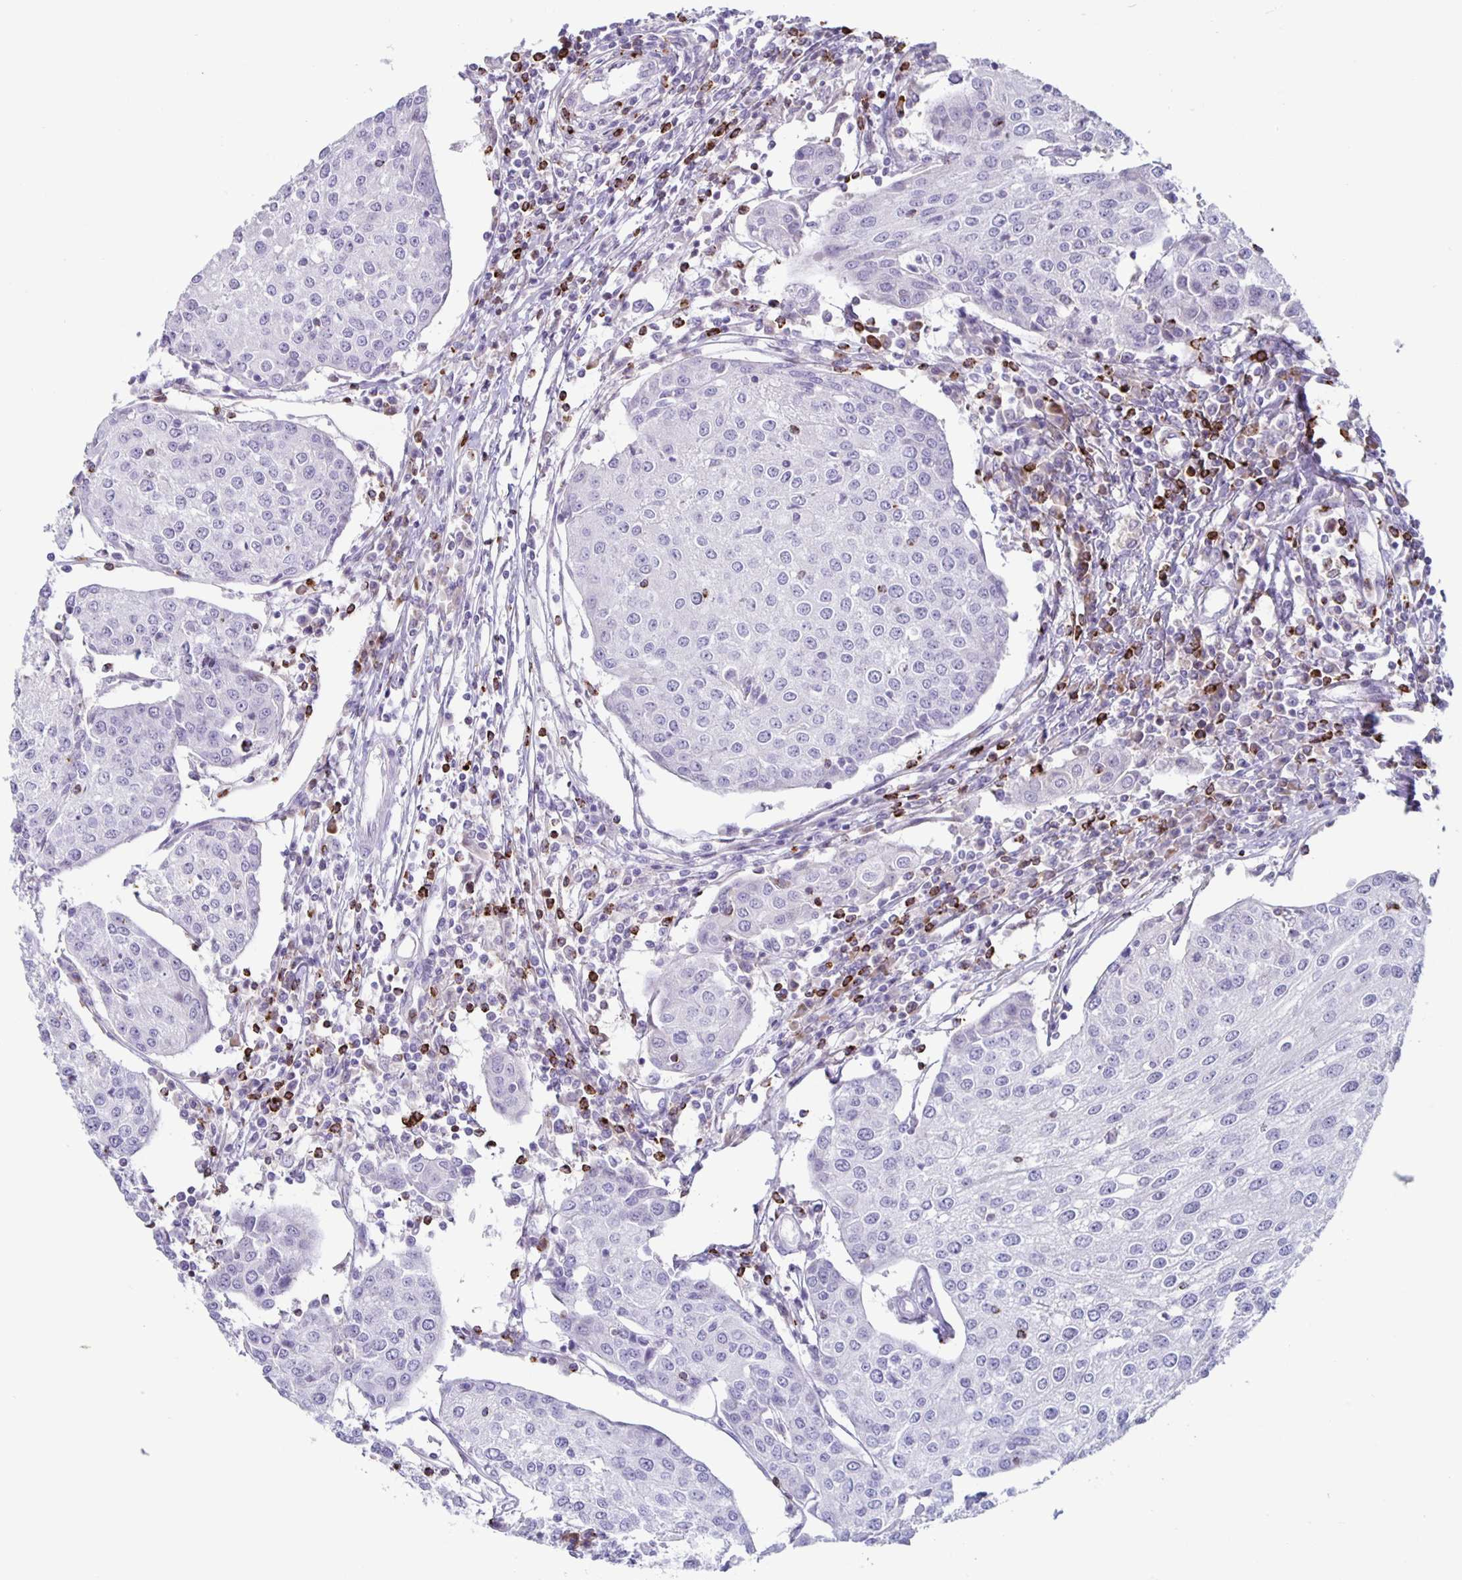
{"staining": {"intensity": "negative", "quantity": "none", "location": "none"}, "tissue": "urothelial cancer", "cell_type": "Tumor cells", "image_type": "cancer", "snomed": [{"axis": "morphology", "description": "Urothelial carcinoma, High grade"}, {"axis": "topography", "description": "Urinary bladder"}], "caption": "This is an IHC micrograph of human urothelial cancer. There is no positivity in tumor cells.", "gene": "GZMK", "patient": {"sex": "female", "age": 85}}